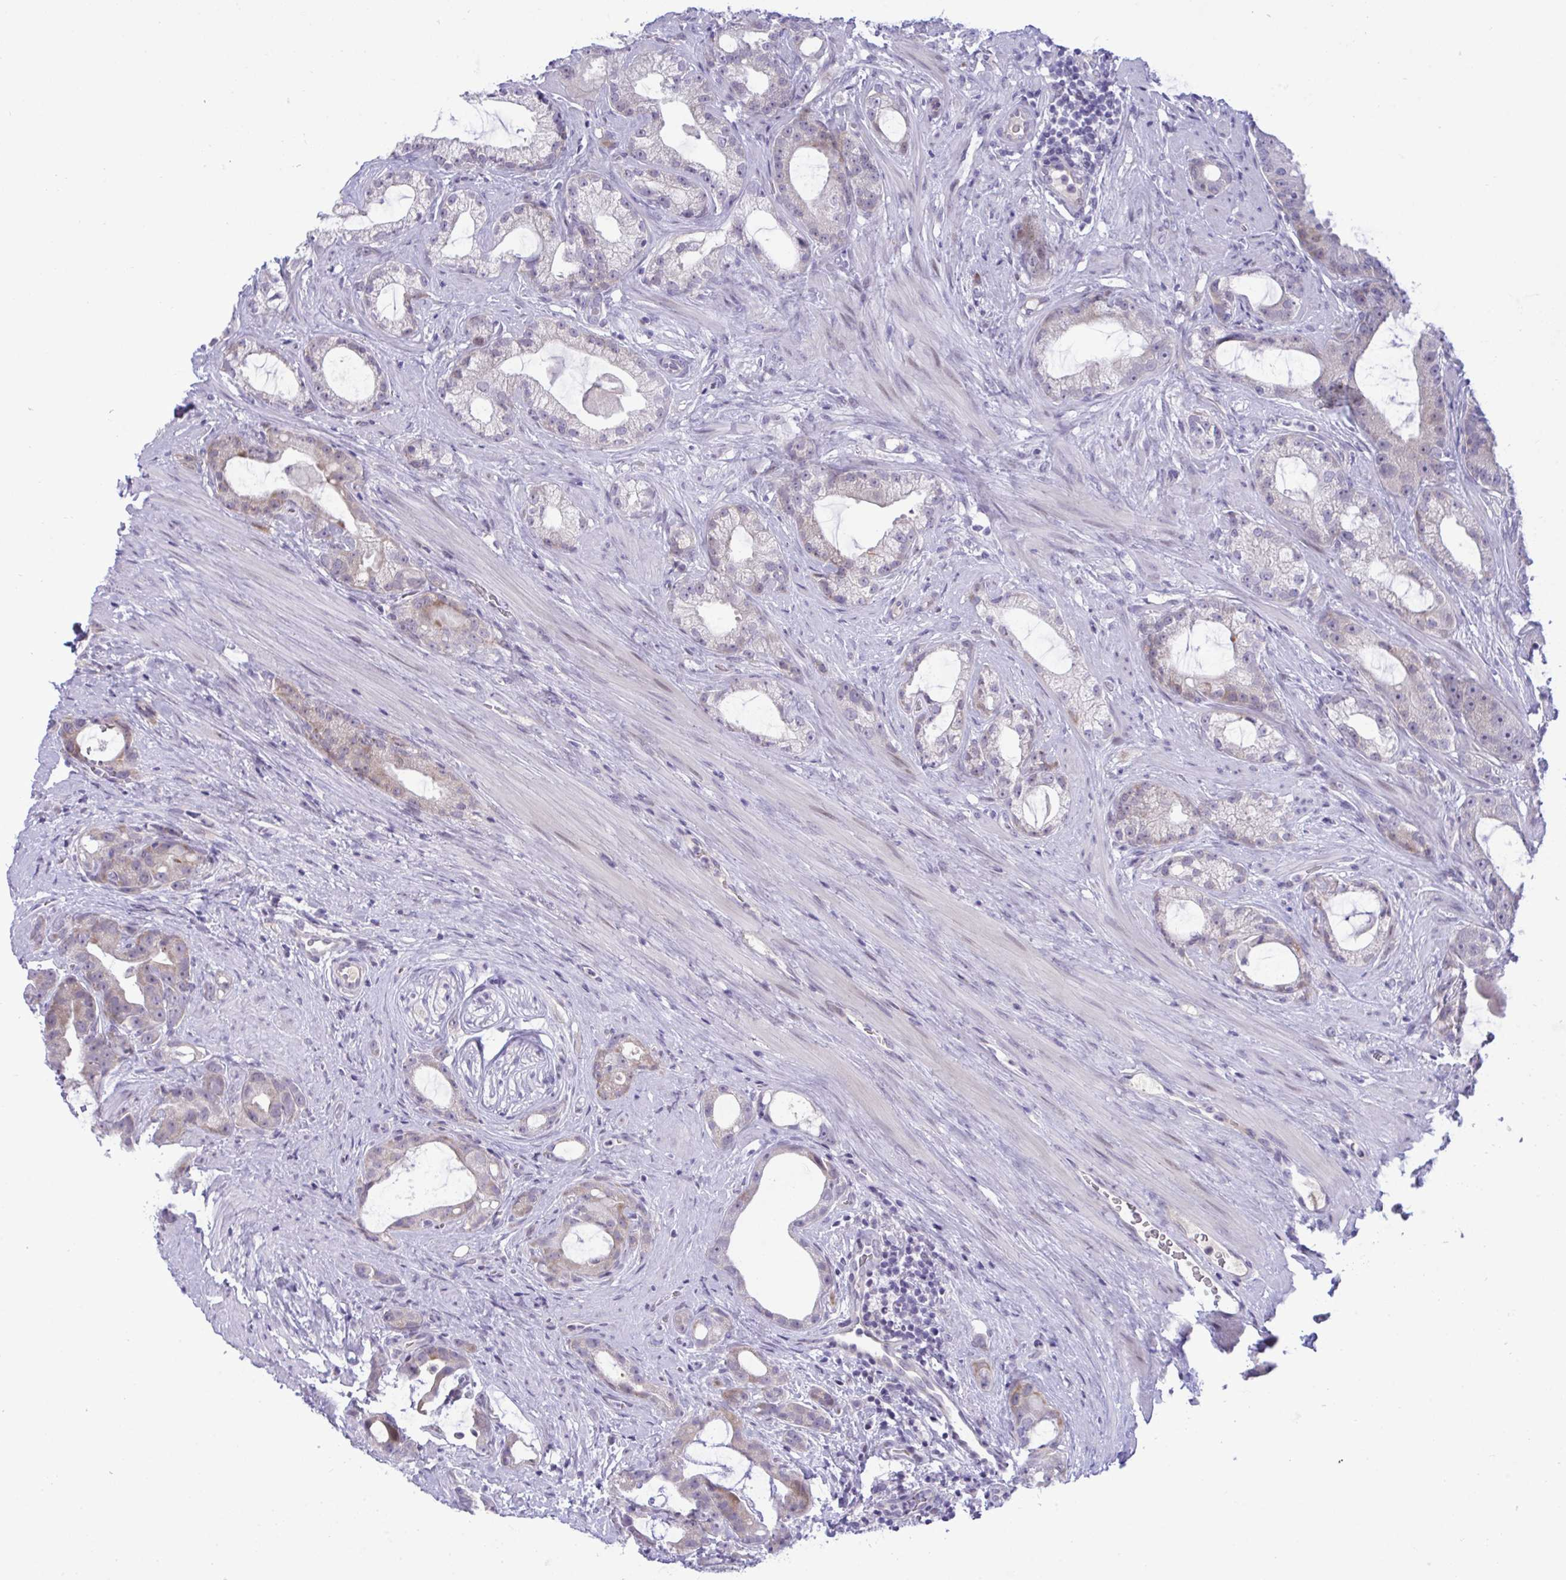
{"staining": {"intensity": "weak", "quantity": "<25%", "location": "cytoplasmic/membranous"}, "tissue": "prostate cancer", "cell_type": "Tumor cells", "image_type": "cancer", "snomed": [{"axis": "morphology", "description": "Adenocarcinoma, High grade"}, {"axis": "topography", "description": "Prostate"}], "caption": "The micrograph reveals no staining of tumor cells in adenocarcinoma (high-grade) (prostate). (DAB IHC, high magnification).", "gene": "EPOP", "patient": {"sex": "male", "age": 65}}